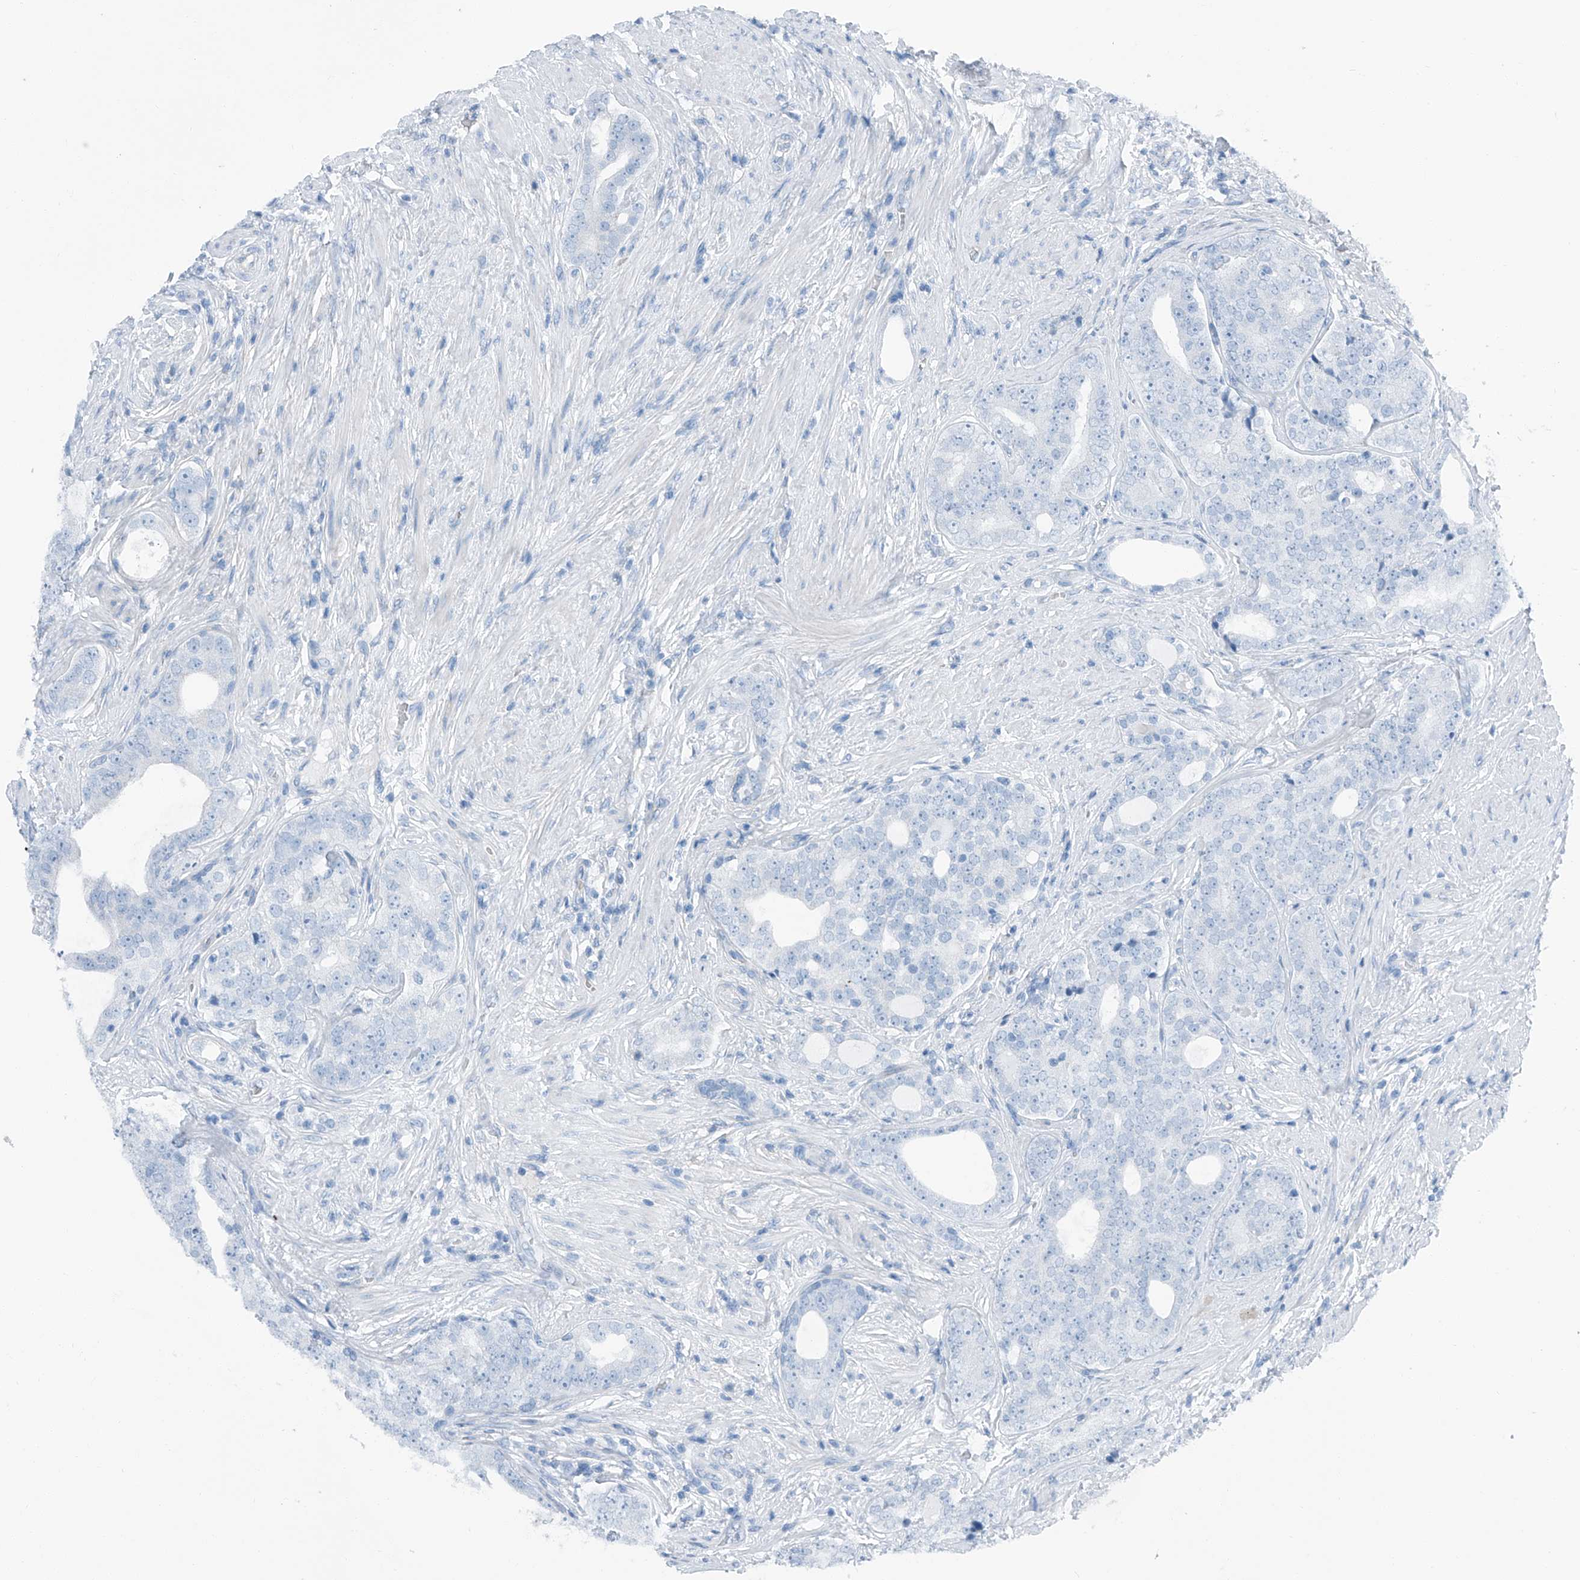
{"staining": {"intensity": "negative", "quantity": "none", "location": "none"}, "tissue": "prostate cancer", "cell_type": "Tumor cells", "image_type": "cancer", "snomed": [{"axis": "morphology", "description": "Adenocarcinoma, High grade"}, {"axis": "topography", "description": "Prostate"}], "caption": "Immunohistochemical staining of human prostate cancer (adenocarcinoma (high-grade)) exhibits no significant staining in tumor cells.", "gene": "THEMIS2", "patient": {"sex": "male", "age": 56}}